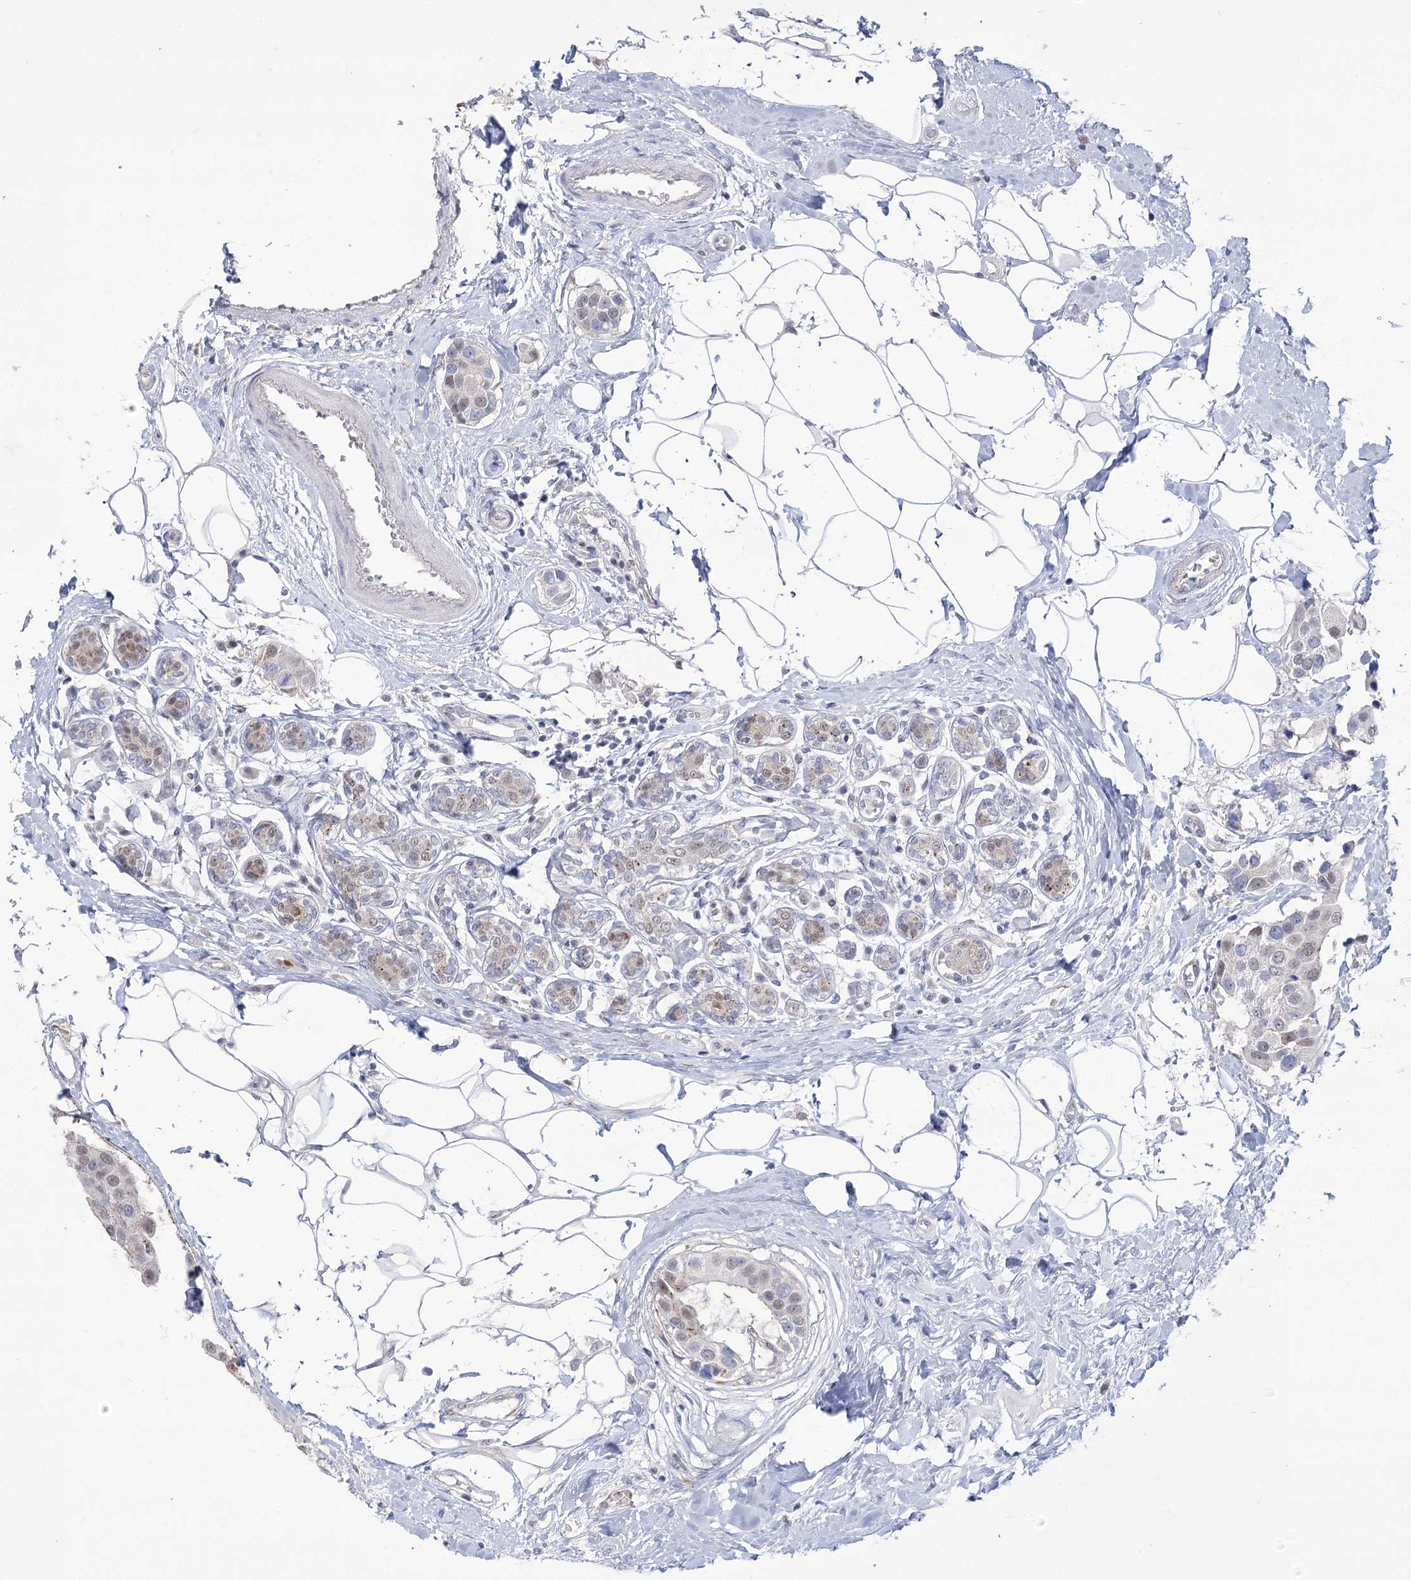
{"staining": {"intensity": "weak", "quantity": "<25%", "location": "nuclear"}, "tissue": "breast cancer", "cell_type": "Tumor cells", "image_type": "cancer", "snomed": [{"axis": "morphology", "description": "Normal tissue, NOS"}, {"axis": "morphology", "description": "Duct carcinoma"}, {"axis": "topography", "description": "Breast"}], "caption": "This is a micrograph of immunohistochemistry staining of breast cancer (infiltrating ductal carcinoma), which shows no staining in tumor cells.", "gene": "SIAE", "patient": {"sex": "female", "age": 39}}